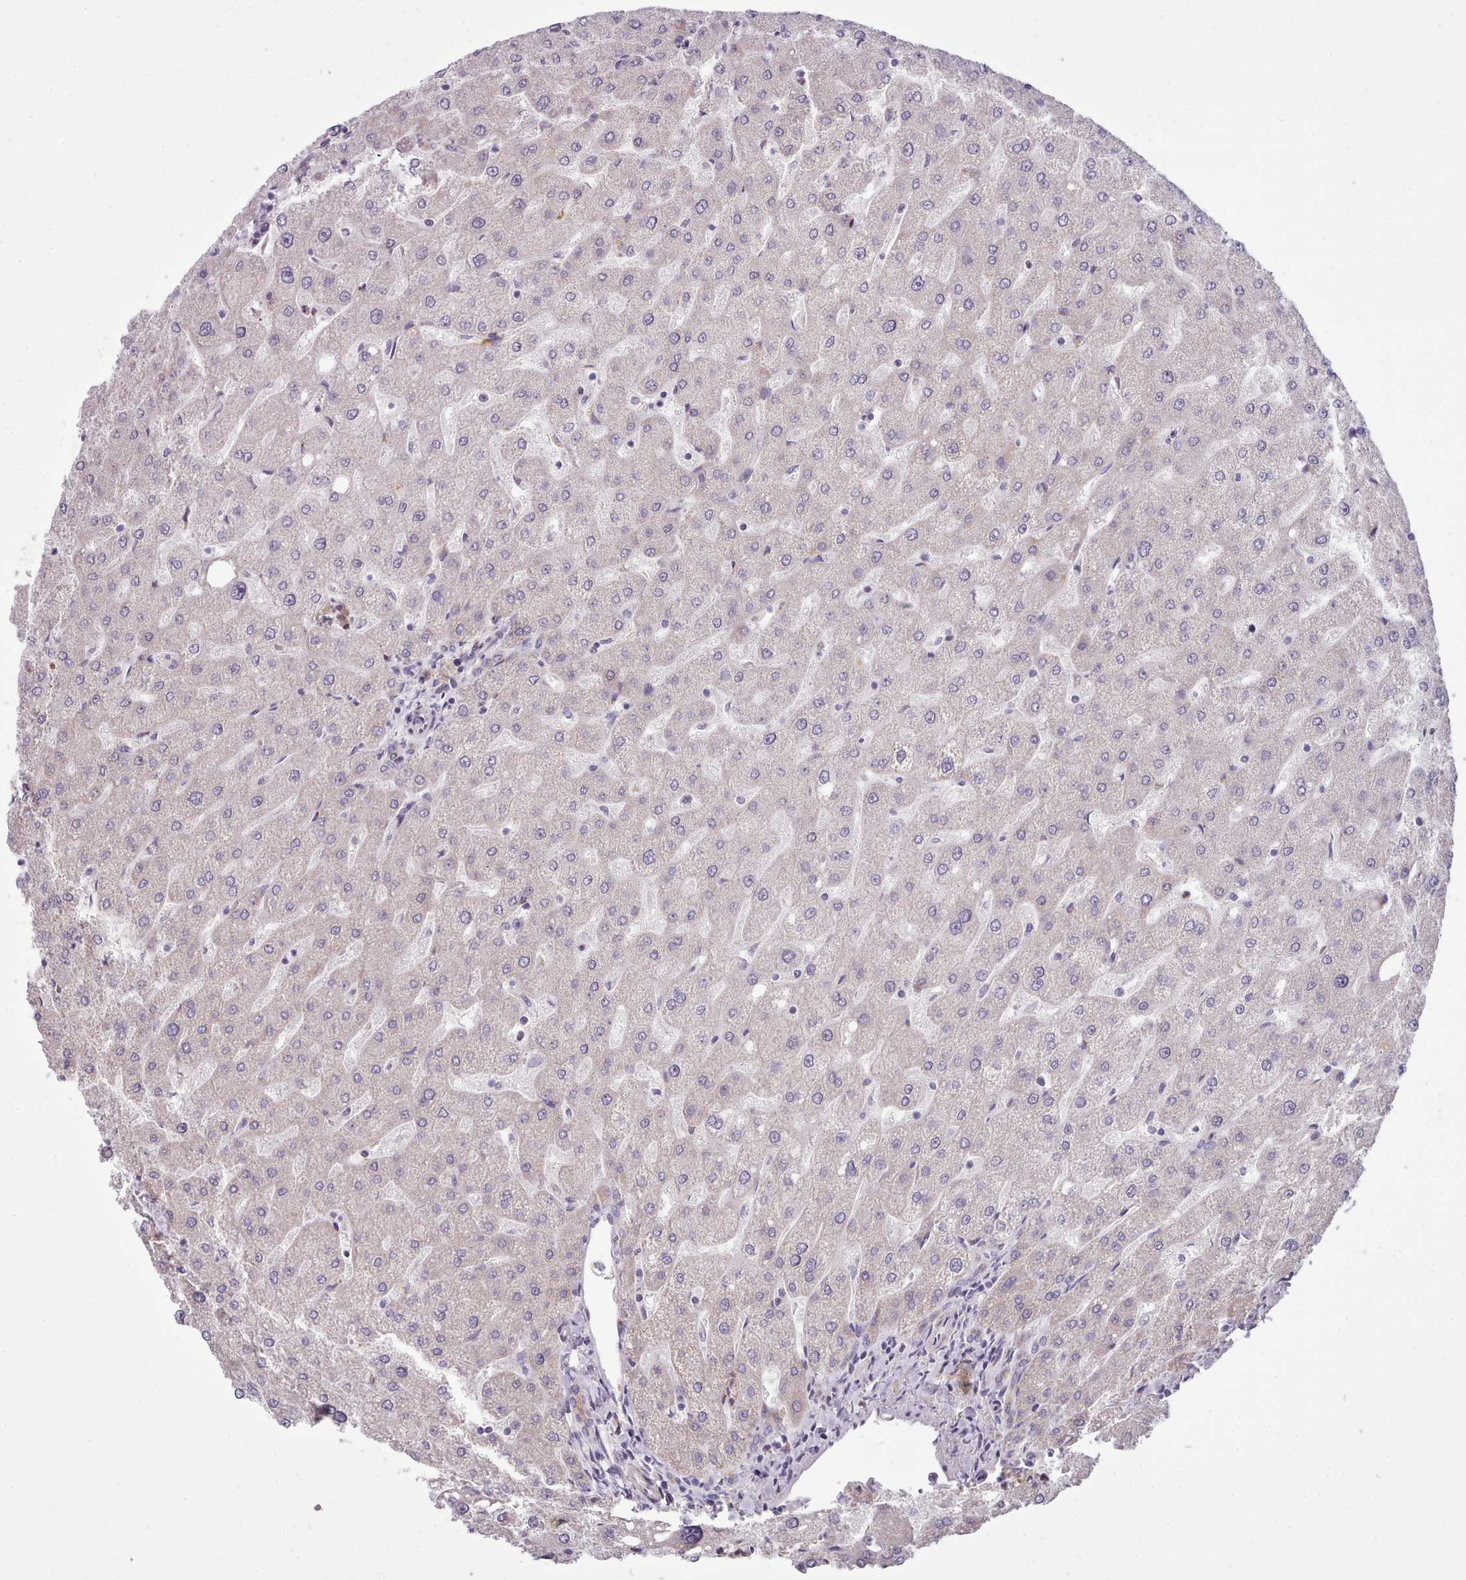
{"staining": {"intensity": "negative", "quantity": "none", "location": "none"}, "tissue": "liver", "cell_type": "Cholangiocytes", "image_type": "normal", "snomed": [{"axis": "morphology", "description": "Normal tissue, NOS"}, {"axis": "topography", "description": "Liver"}], "caption": "DAB immunohistochemical staining of normal liver reveals no significant positivity in cholangiocytes.", "gene": "SLC52A3", "patient": {"sex": "male", "age": 67}}